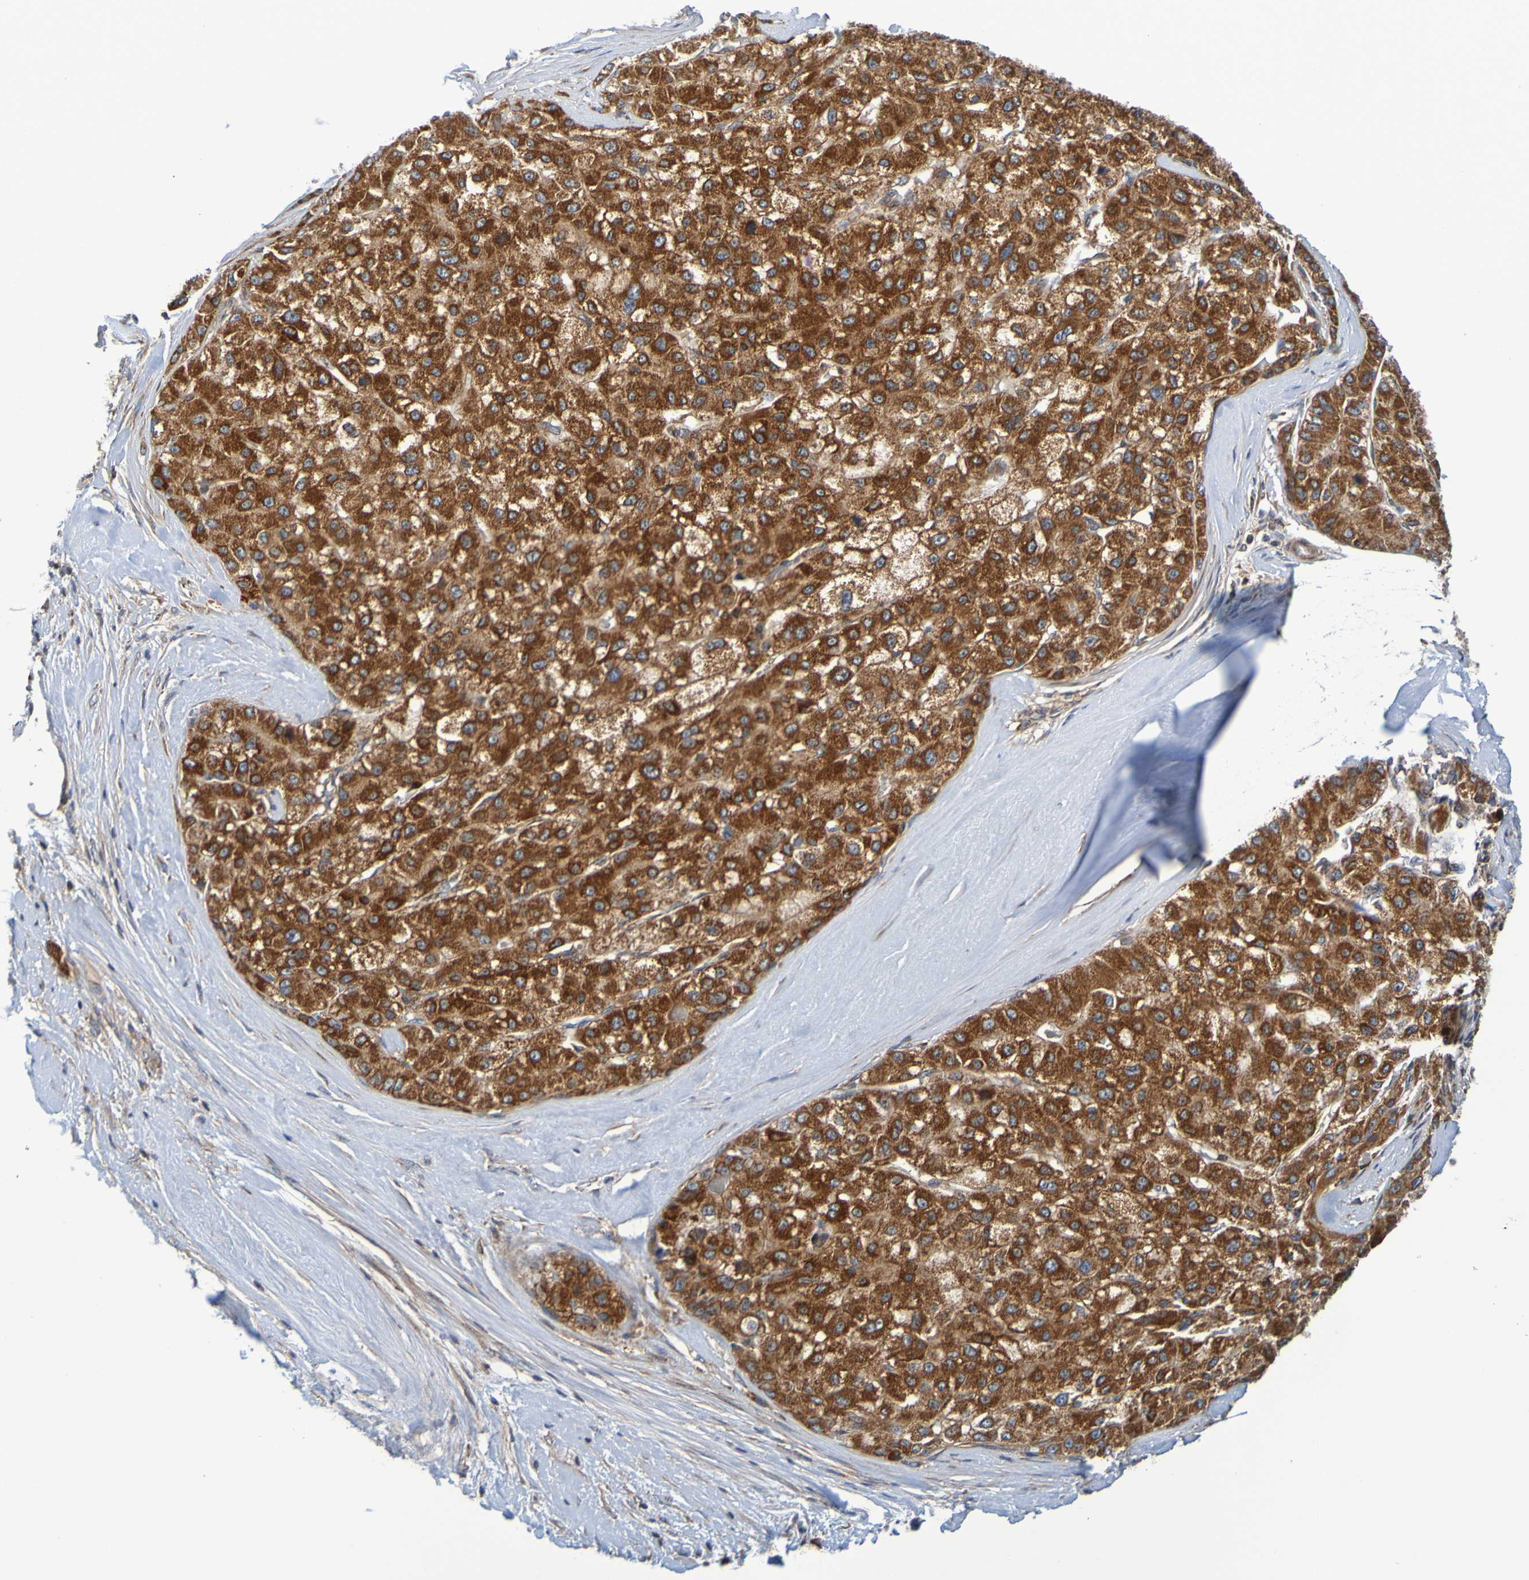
{"staining": {"intensity": "strong", "quantity": ">75%", "location": "cytoplasmic/membranous"}, "tissue": "liver cancer", "cell_type": "Tumor cells", "image_type": "cancer", "snomed": [{"axis": "morphology", "description": "Carcinoma, Hepatocellular, NOS"}, {"axis": "topography", "description": "Liver"}], "caption": "Tumor cells demonstrate high levels of strong cytoplasmic/membranous positivity in approximately >75% of cells in human hepatocellular carcinoma (liver).", "gene": "CCDC51", "patient": {"sex": "male", "age": 80}}